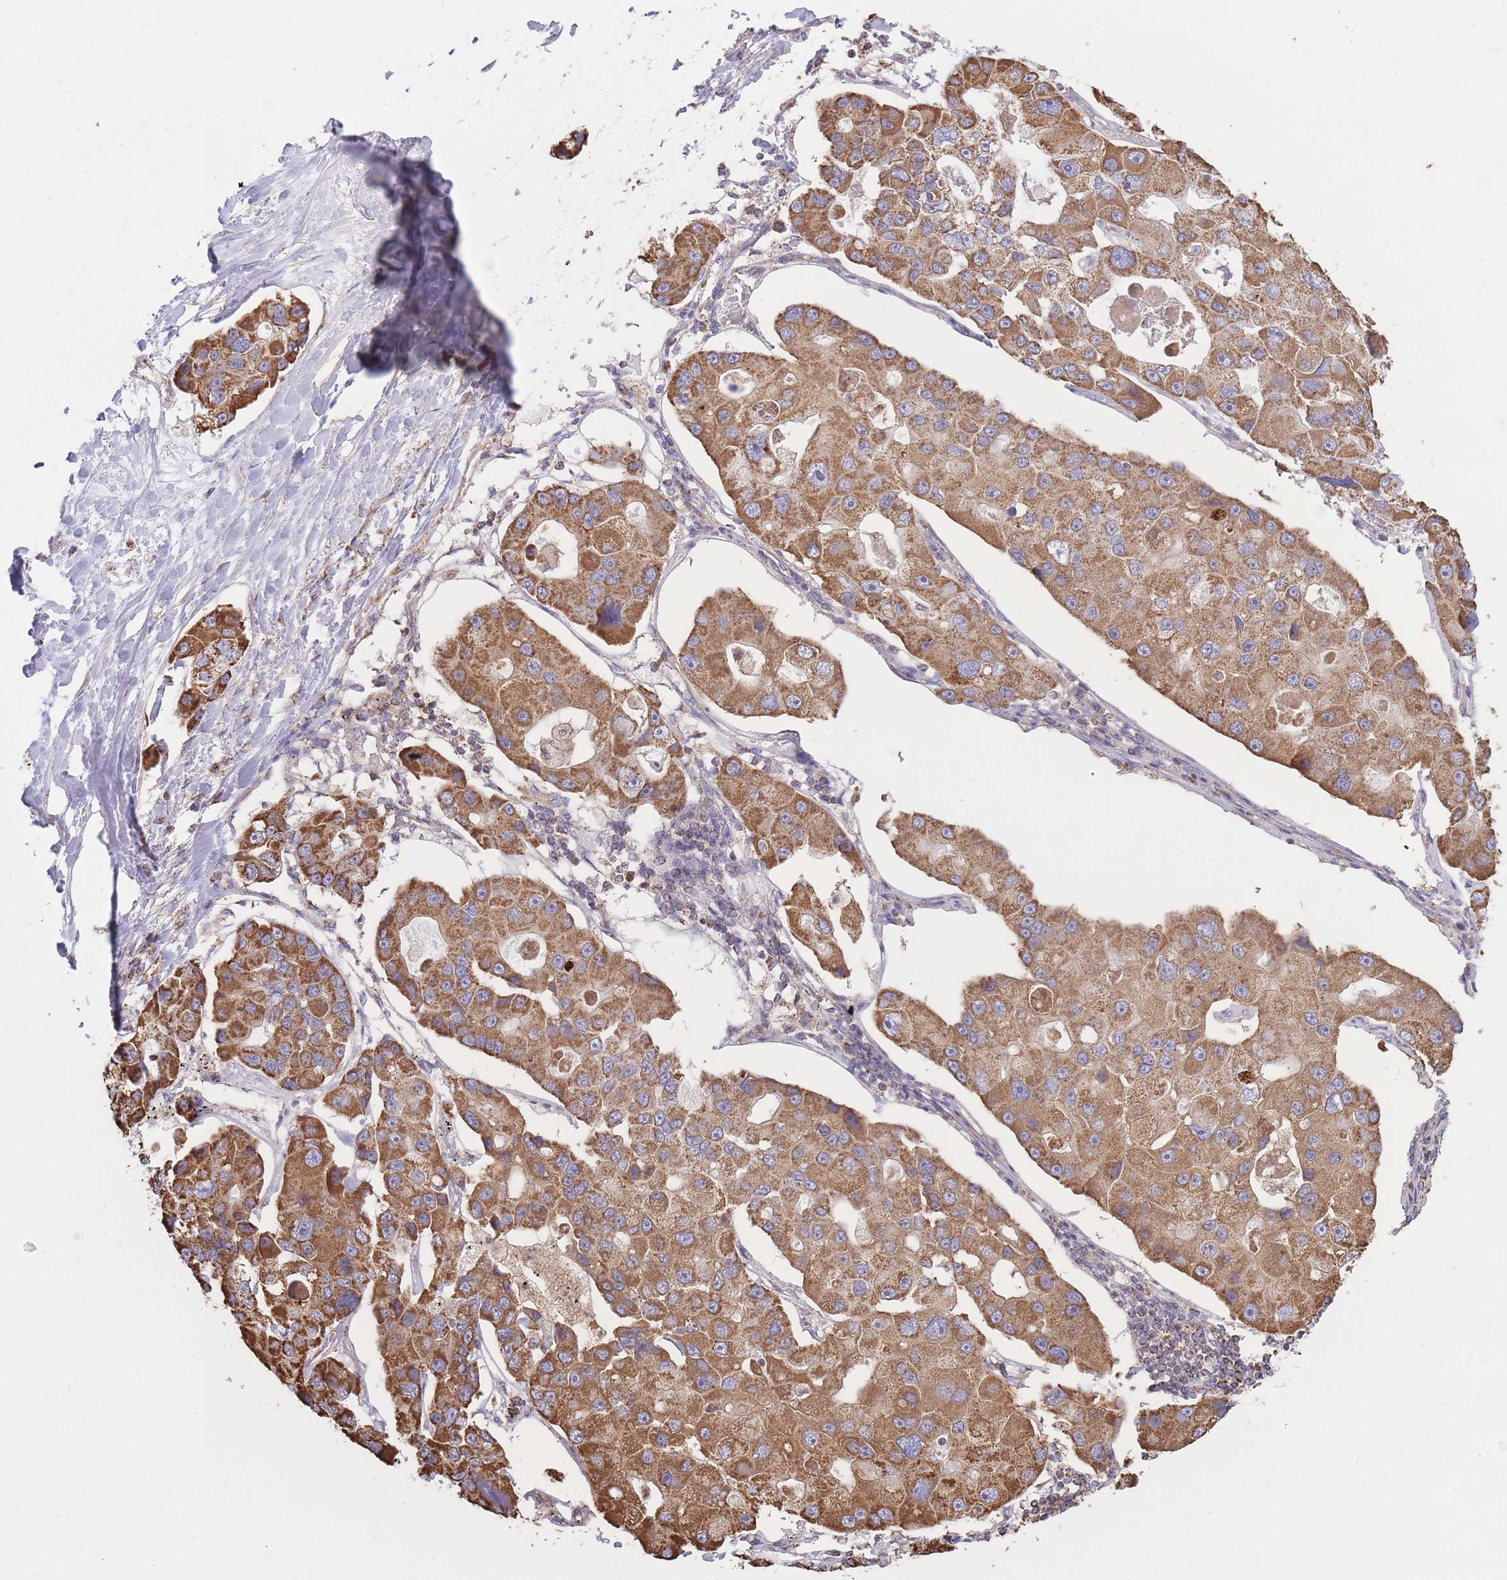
{"staining": {"intensity": "moderate", "quantity": ">75%", "location": "cytoplasmic/membranous"}, "tissue": "lung cancer", "cell_type": "Tumor cells", "image_type": "cancer", "snomed": [{"axis": "morphology", "description": "Adenocarcinoma, NOS"}, {"axis": "topography", "description": "Lung"}], "caption": "Lung cancer stained for a protein (brown) displays moderate cytoplasmic/membranous positive staining in about >75% of tumor cells.", "gene": "KIF16B", "patient": {"sex": "female", "age": 54}}